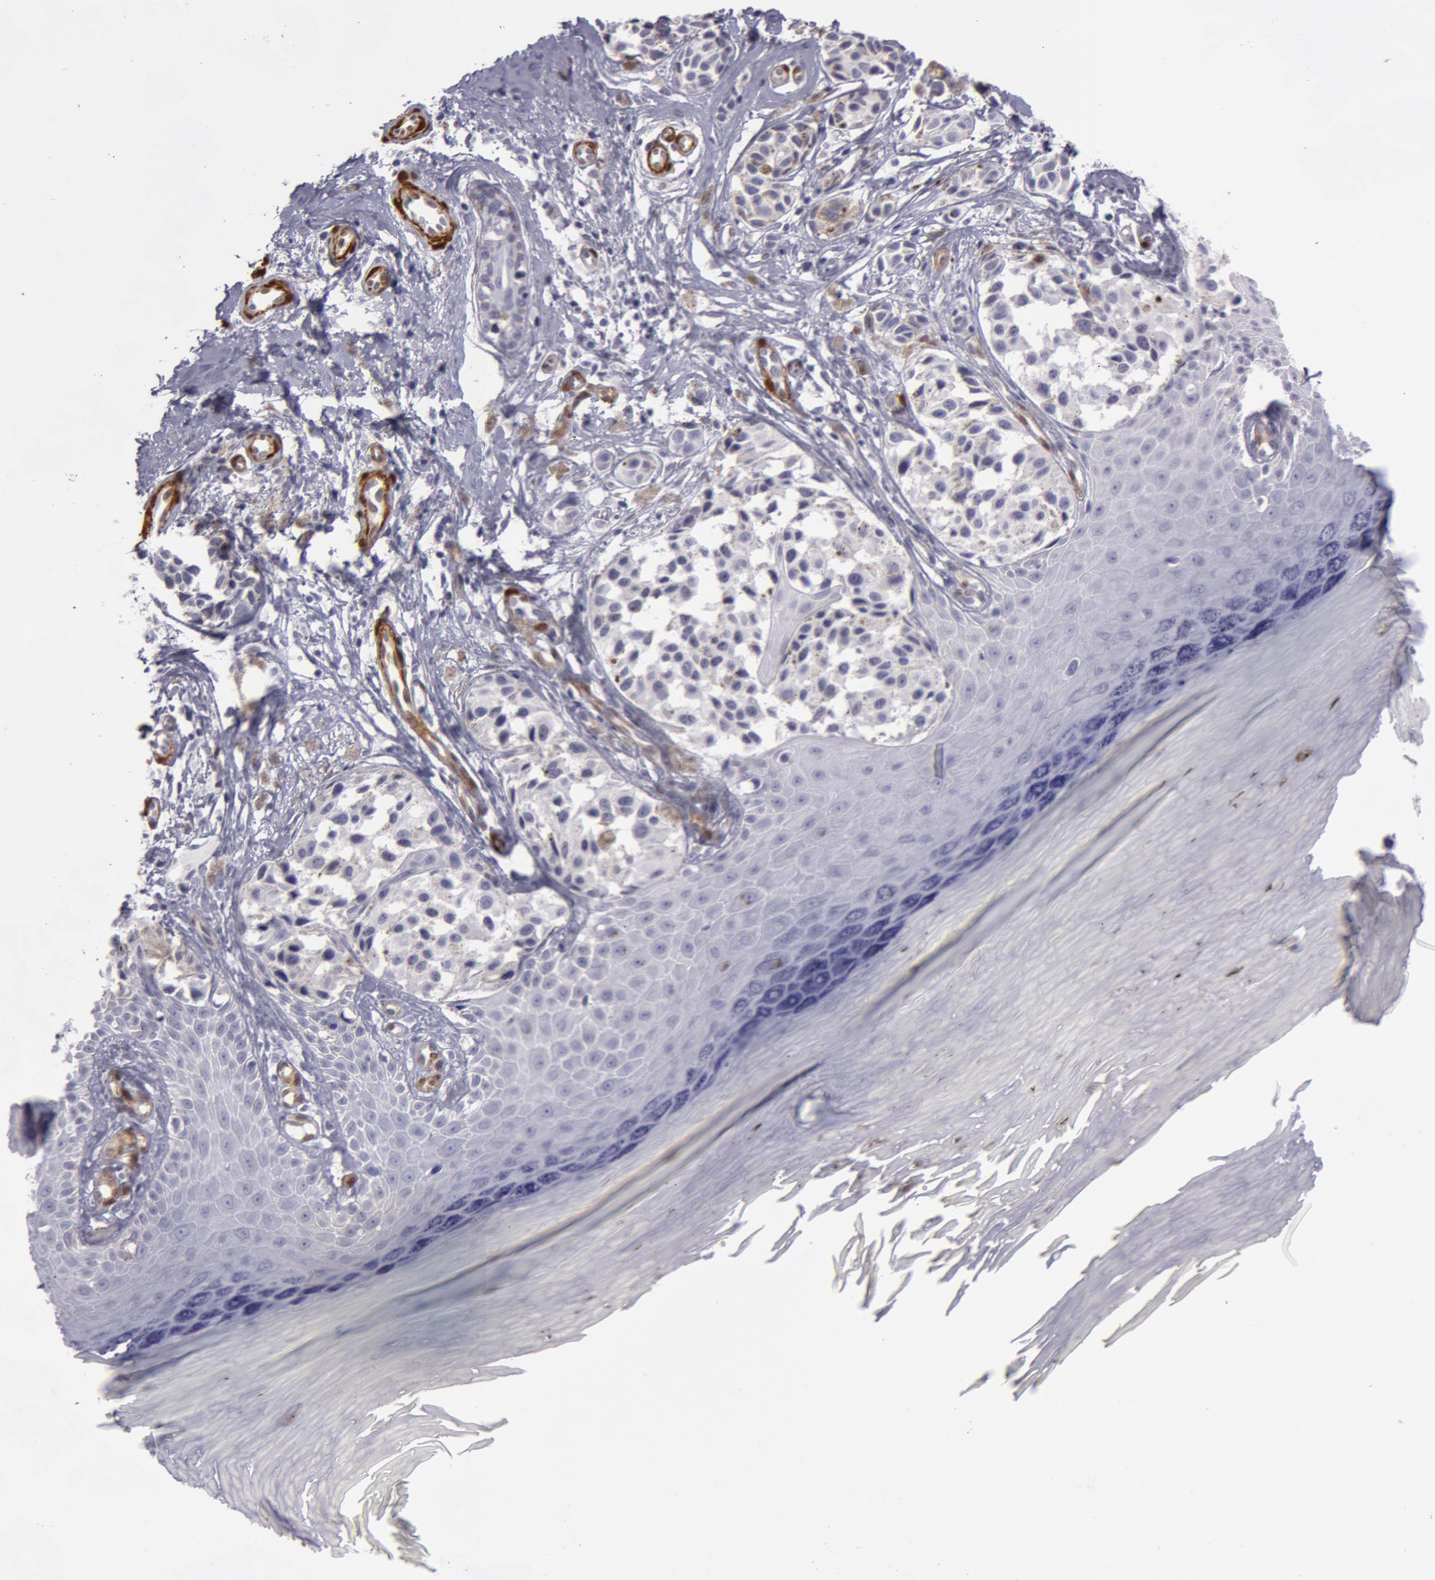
{"staining": {"intensity": "negative", "quantity": "none", "location": "none"}, "tissue": "melanoma", "cell_type": "Tumor cells", "image_type": "cancer", "snomed": [{"axis": "morphology", "description": "Malignant melanoma, NOS"}, {"axis": "topography", "description": "Skin"}], "caption": "Immunohistochemistry (IHC) of human melanoma displays no expression in tumor cells. Nuclei are stained in blue.", "gene": "TAGLN", "patient": {"sex": "male", "age": 79}}